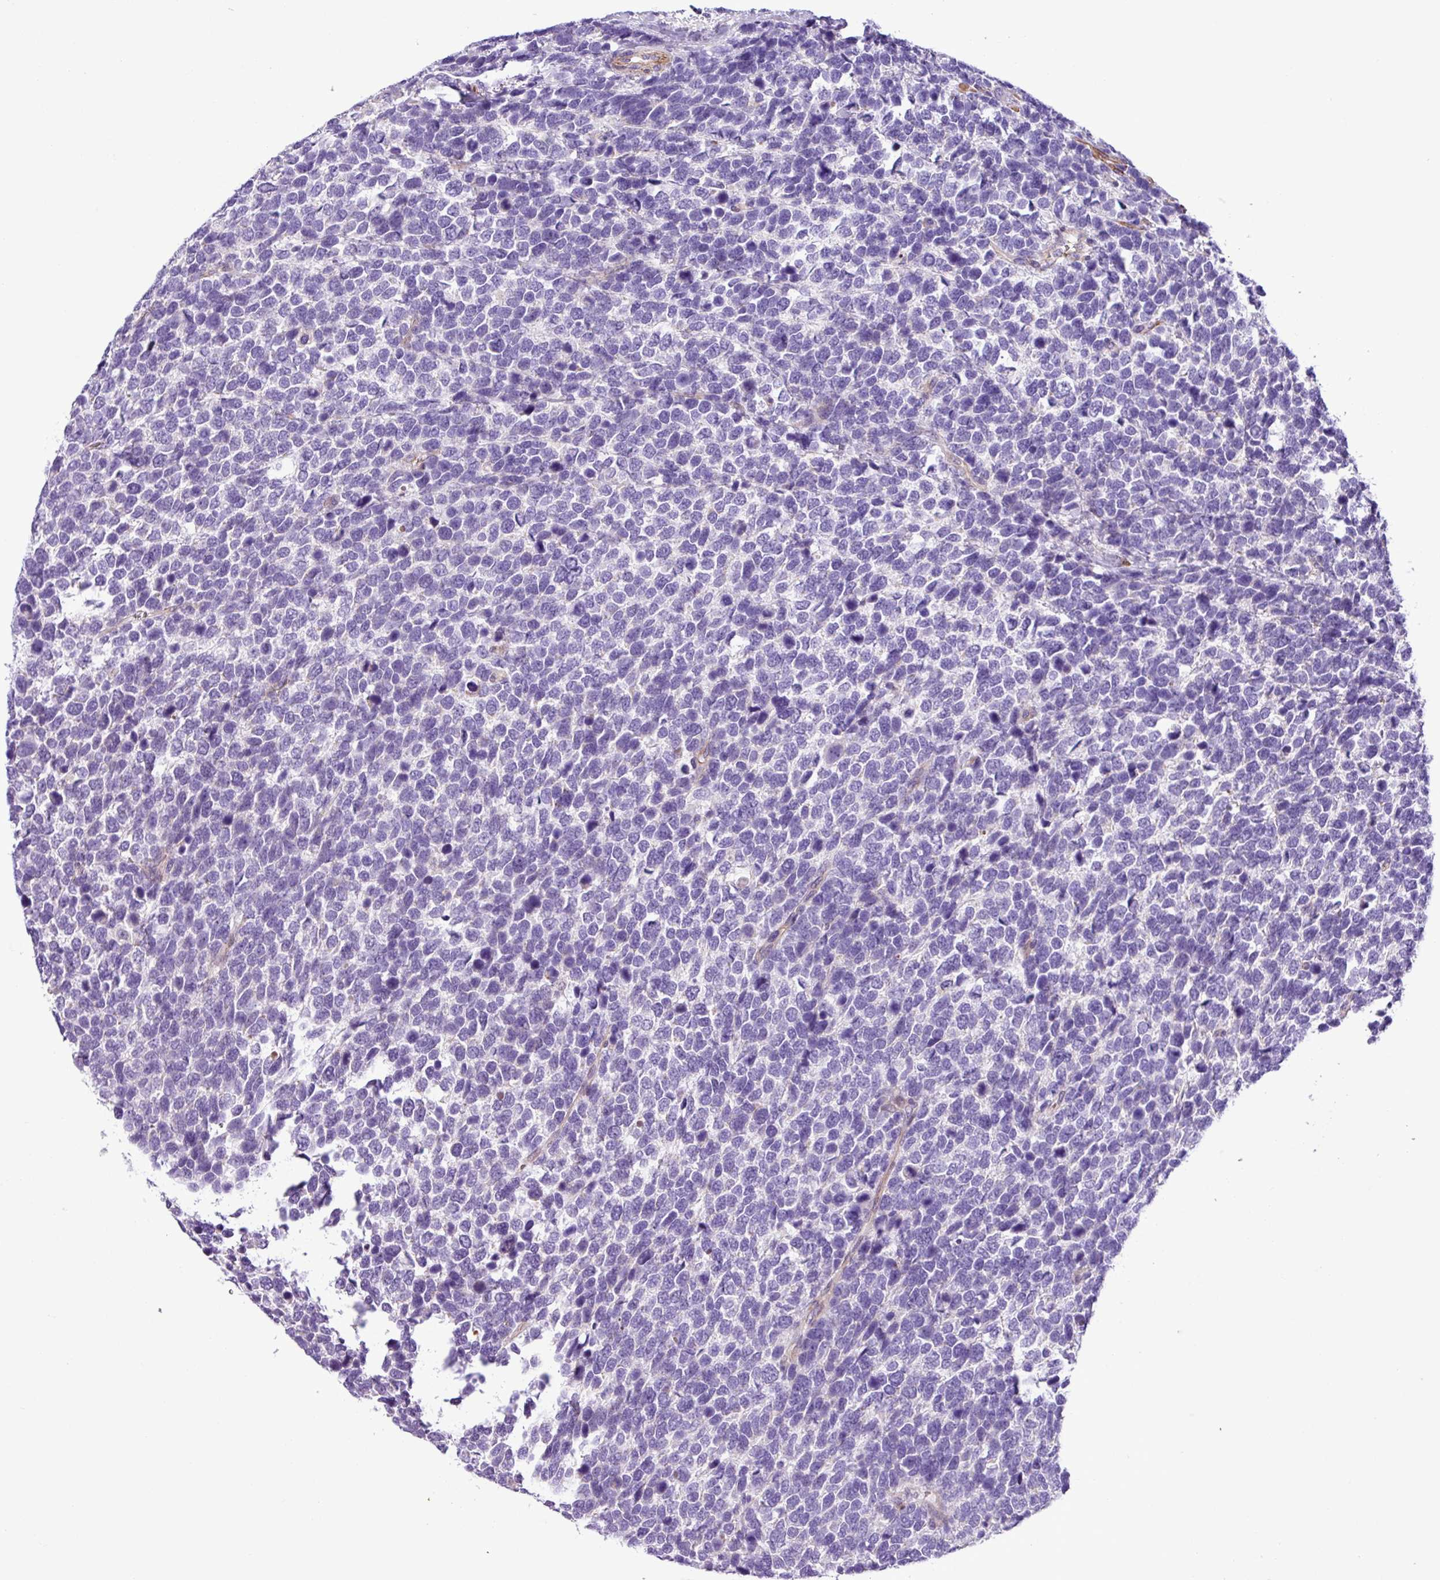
{"staining": {"intensity": "negative", "quantity": "none", "location": "none"}, "tissue": "urothelial cancer", "cell_type": "Tumor cells", "image_type": "cancer", "snomed": [{"axis": "morphology", "description": "Urothelial carcinoma, High grade"}, {"axis": "topography", "description": "Urinary bladder"}], "caption": "The immunohistochemistry (IHC) histopathology image has no significant expression in tumor cells of urothelial cancer tissue.", "gene": "C11orf91", "patient": {"sex": "female", "age": 82}}